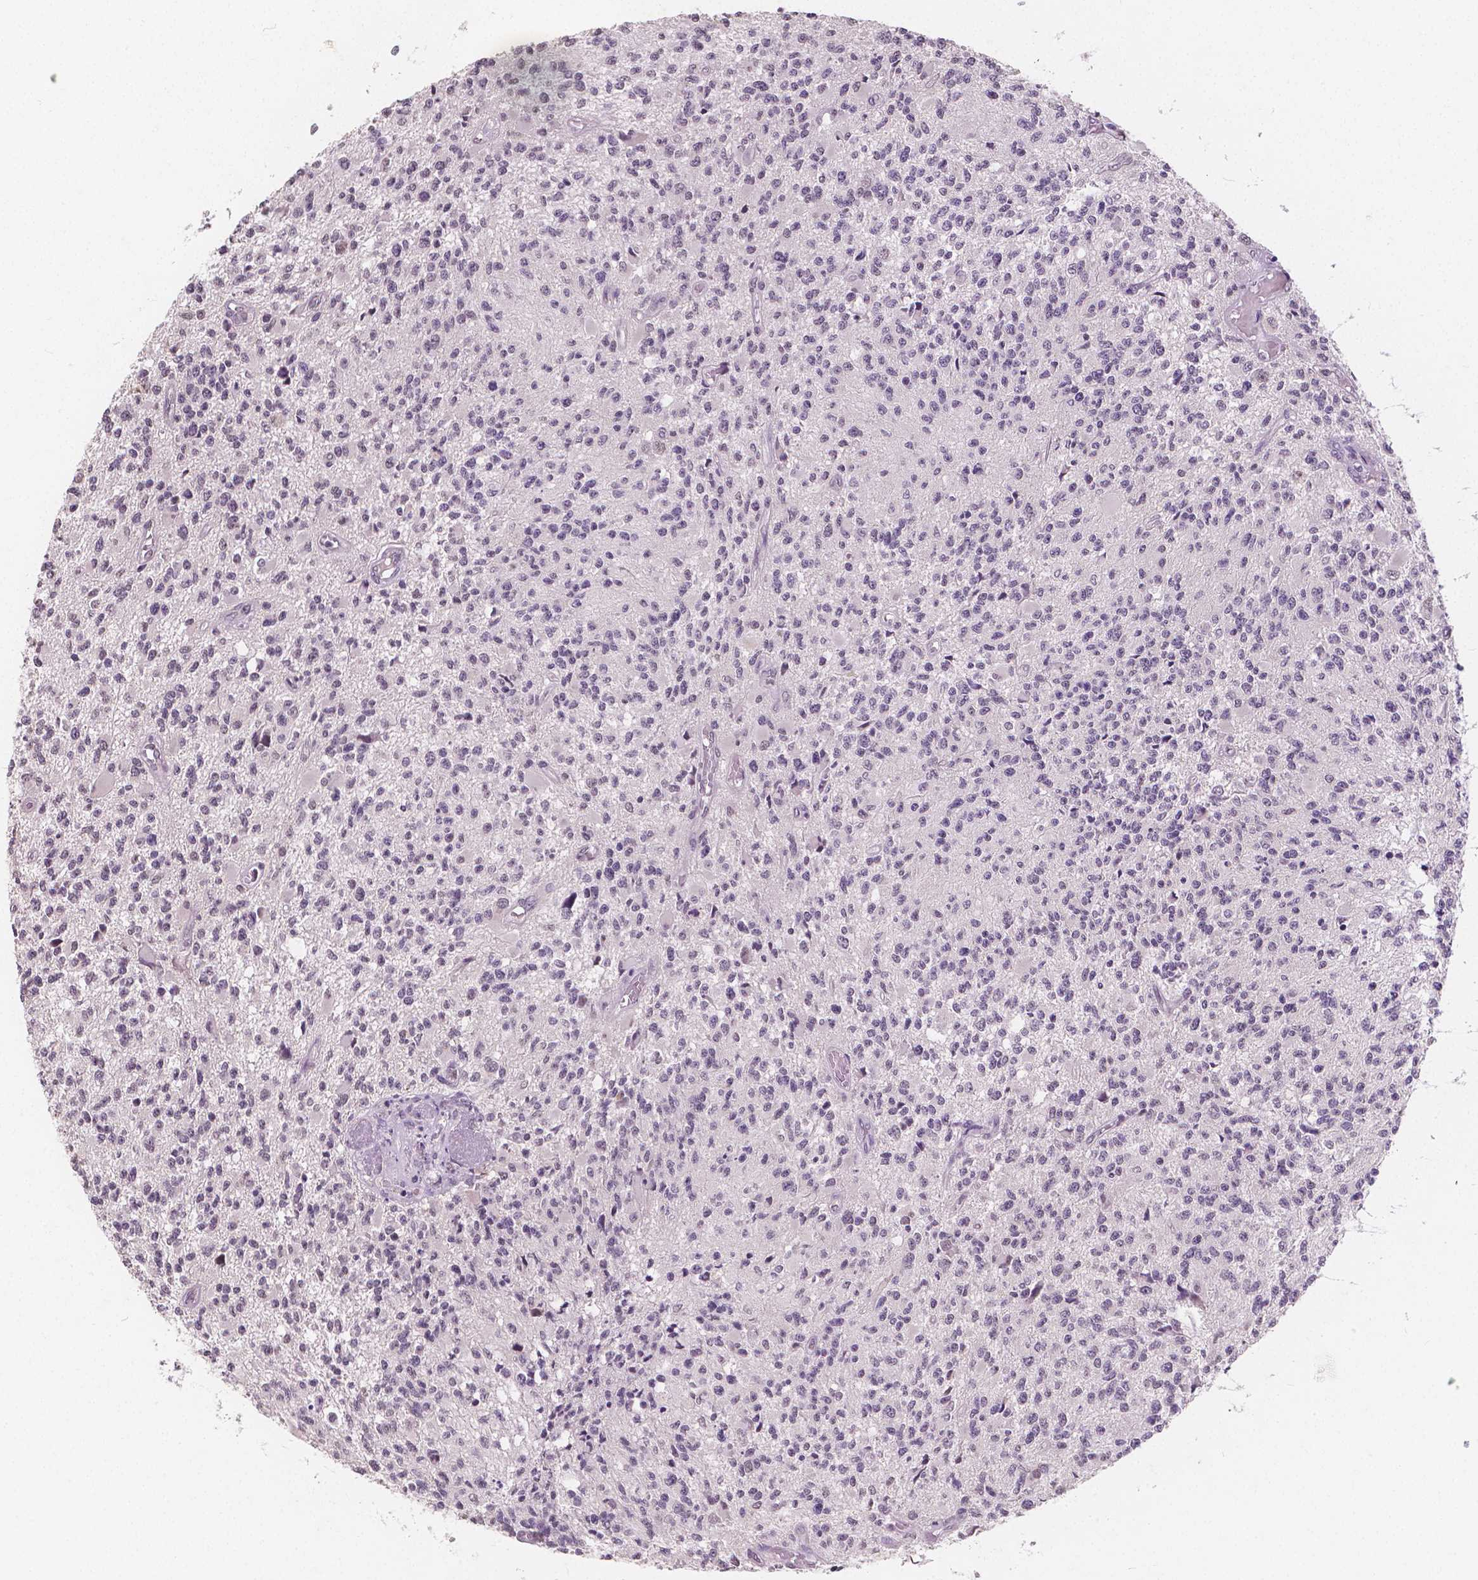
{"staining": {"intensity": "negative", "quantity": "none", "location": "none"}, "tissue": "glioma", "cell_type": "Tumor cells", "image_type": "cancer", "snomed": [{"axis": "morphology", "description": "Glioma, malignant, High grade"}, {"axis": "topography", "description": "Brain"}], "caption": "Immunohistochemistry (IHC) photomicrograph of neoplastic tissue: malignant glioma (high-grade) stained with DAB (3,3'-diaminobenzidine) exhibits no significant protein expression in tumor cells. (Stains: DAB IHC with hematoxylin counter stain, Microscopy: brightfield microscopy at high magnification).", "gene": "NOLC1", "patient": {"sex": "female", "age": 63}}